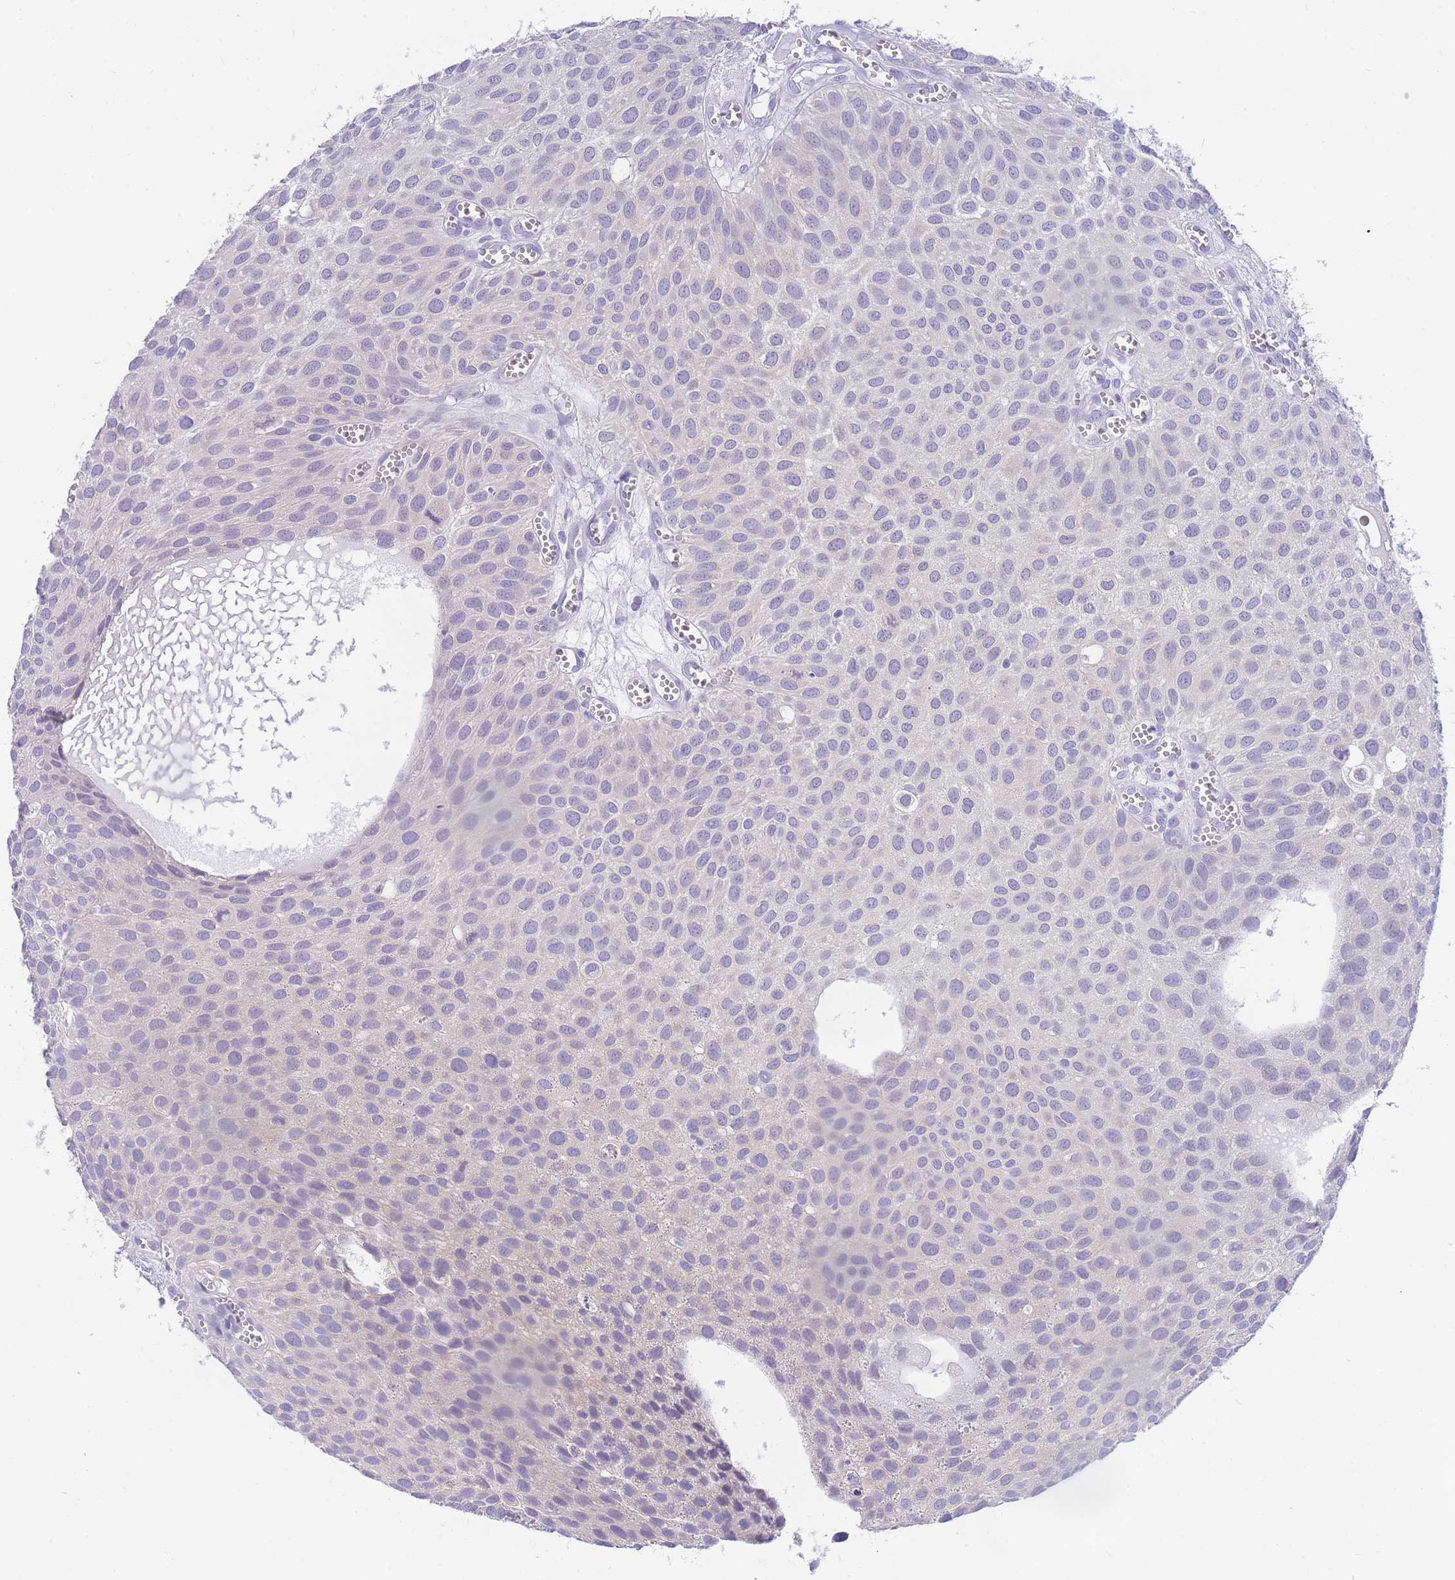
{"staining": {"intensity": "negative", "quantity": "none", "location": "none"}, "tissue": "urothelial cancer", "cell_type": "Tumor cells", "image_type": "cancer", "snomed": [{"axis": "morphology", "description": "Urothelial carcinoma, Low grade"}, {"axis": "topography", "description": "Urinary bladder"}], "caption": "High power microscopy histopathology image of an immunohistochemistry image of urothelial cancer, revealing no significant positivity in tumor cells.", "gene": "DHRS11", "patient": {"sex": "male", "age": 88}}